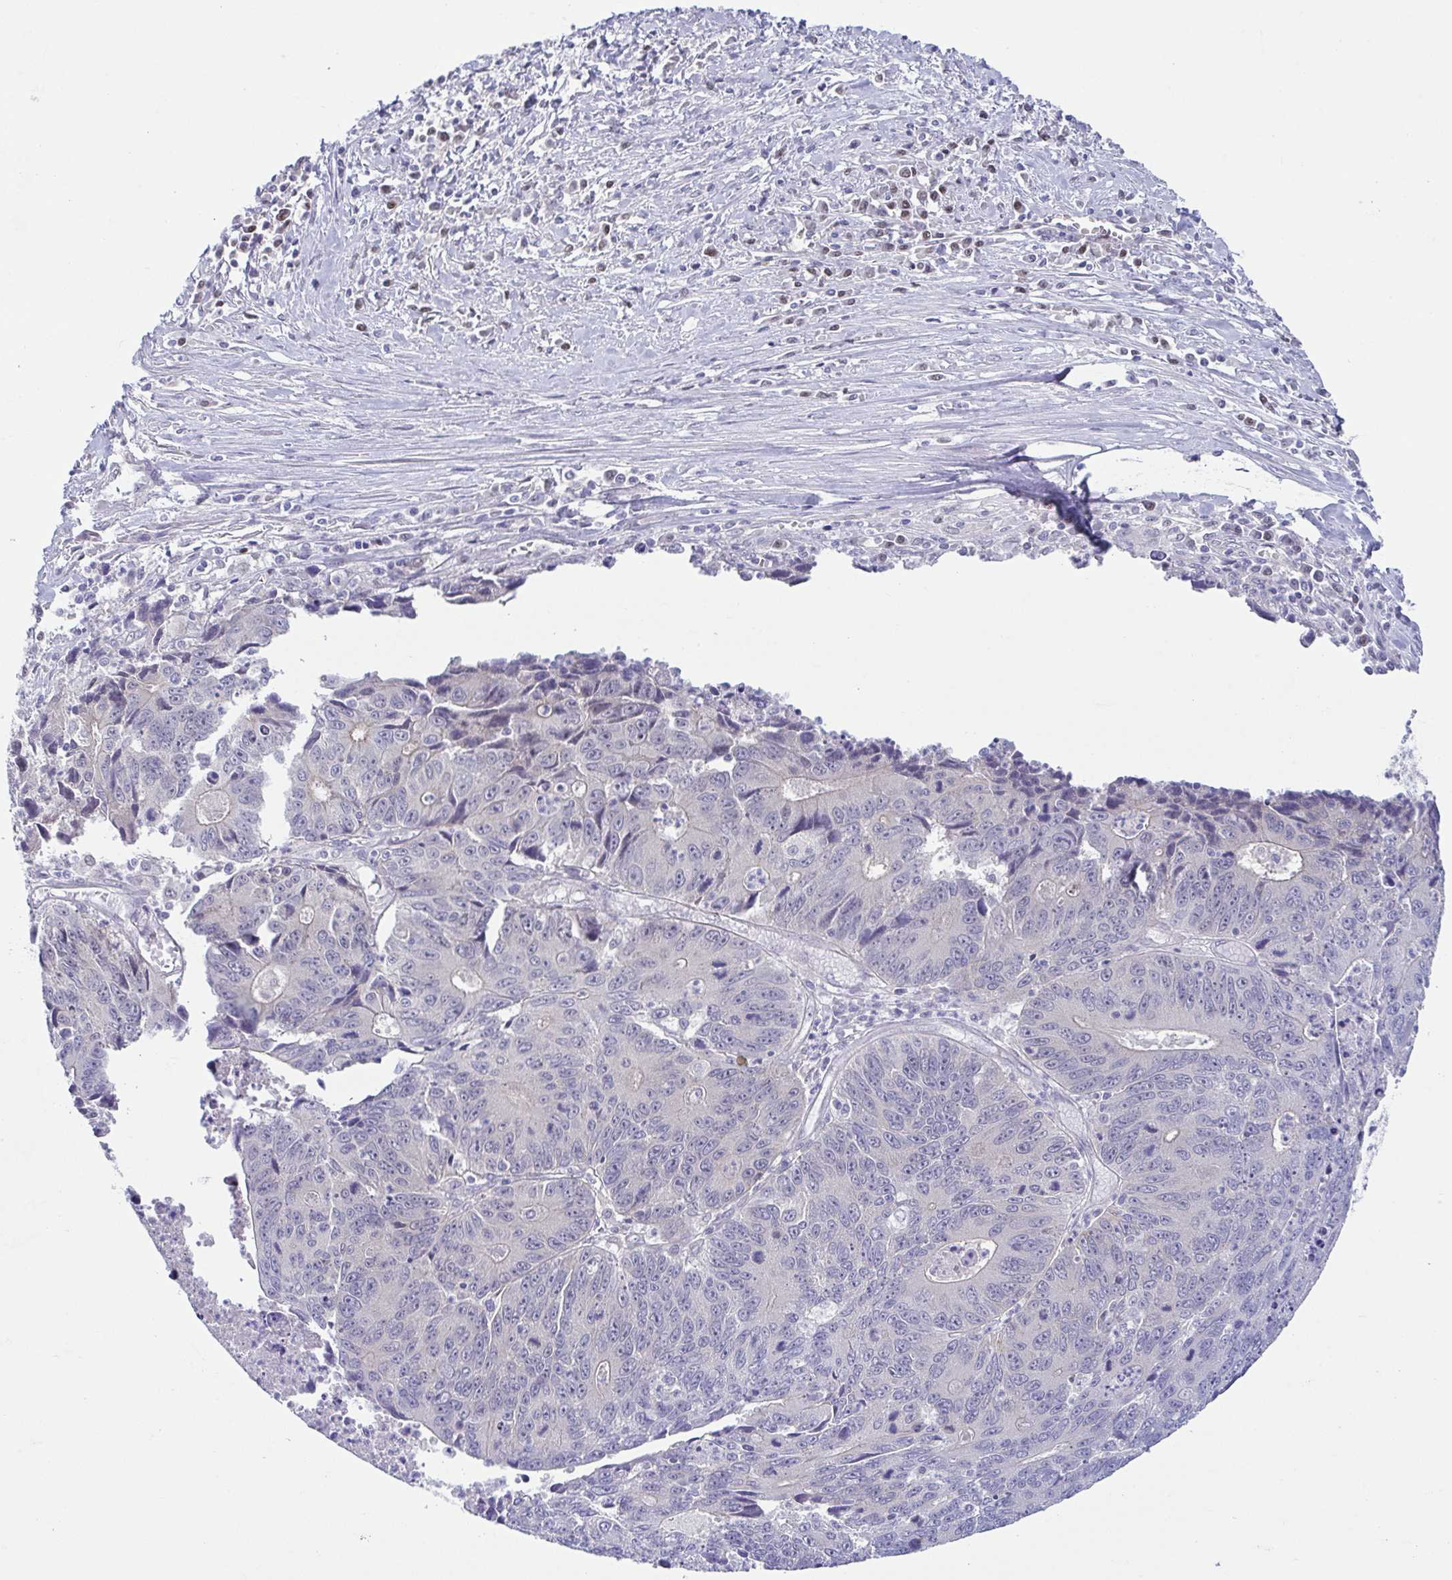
{"staining": {"intensity": "negative", "quantity": "none", "location": "none"}, "tissue": "liver cancer", "cell_type": "Tumor cells", "image_type": "cancer", "snomed": [{"axis": "morphology", "description": "Cholangiocarcinoma"}, {"axis": "topography", "description": "Liver"}], "caption": "Liver cancer (cholangiocarcinoma) was stained to show a protein in brown. There is no significant staining in tumor cells.", "gene": "UBE2Q1", "patient": {"sex": "male", "age": 65}}